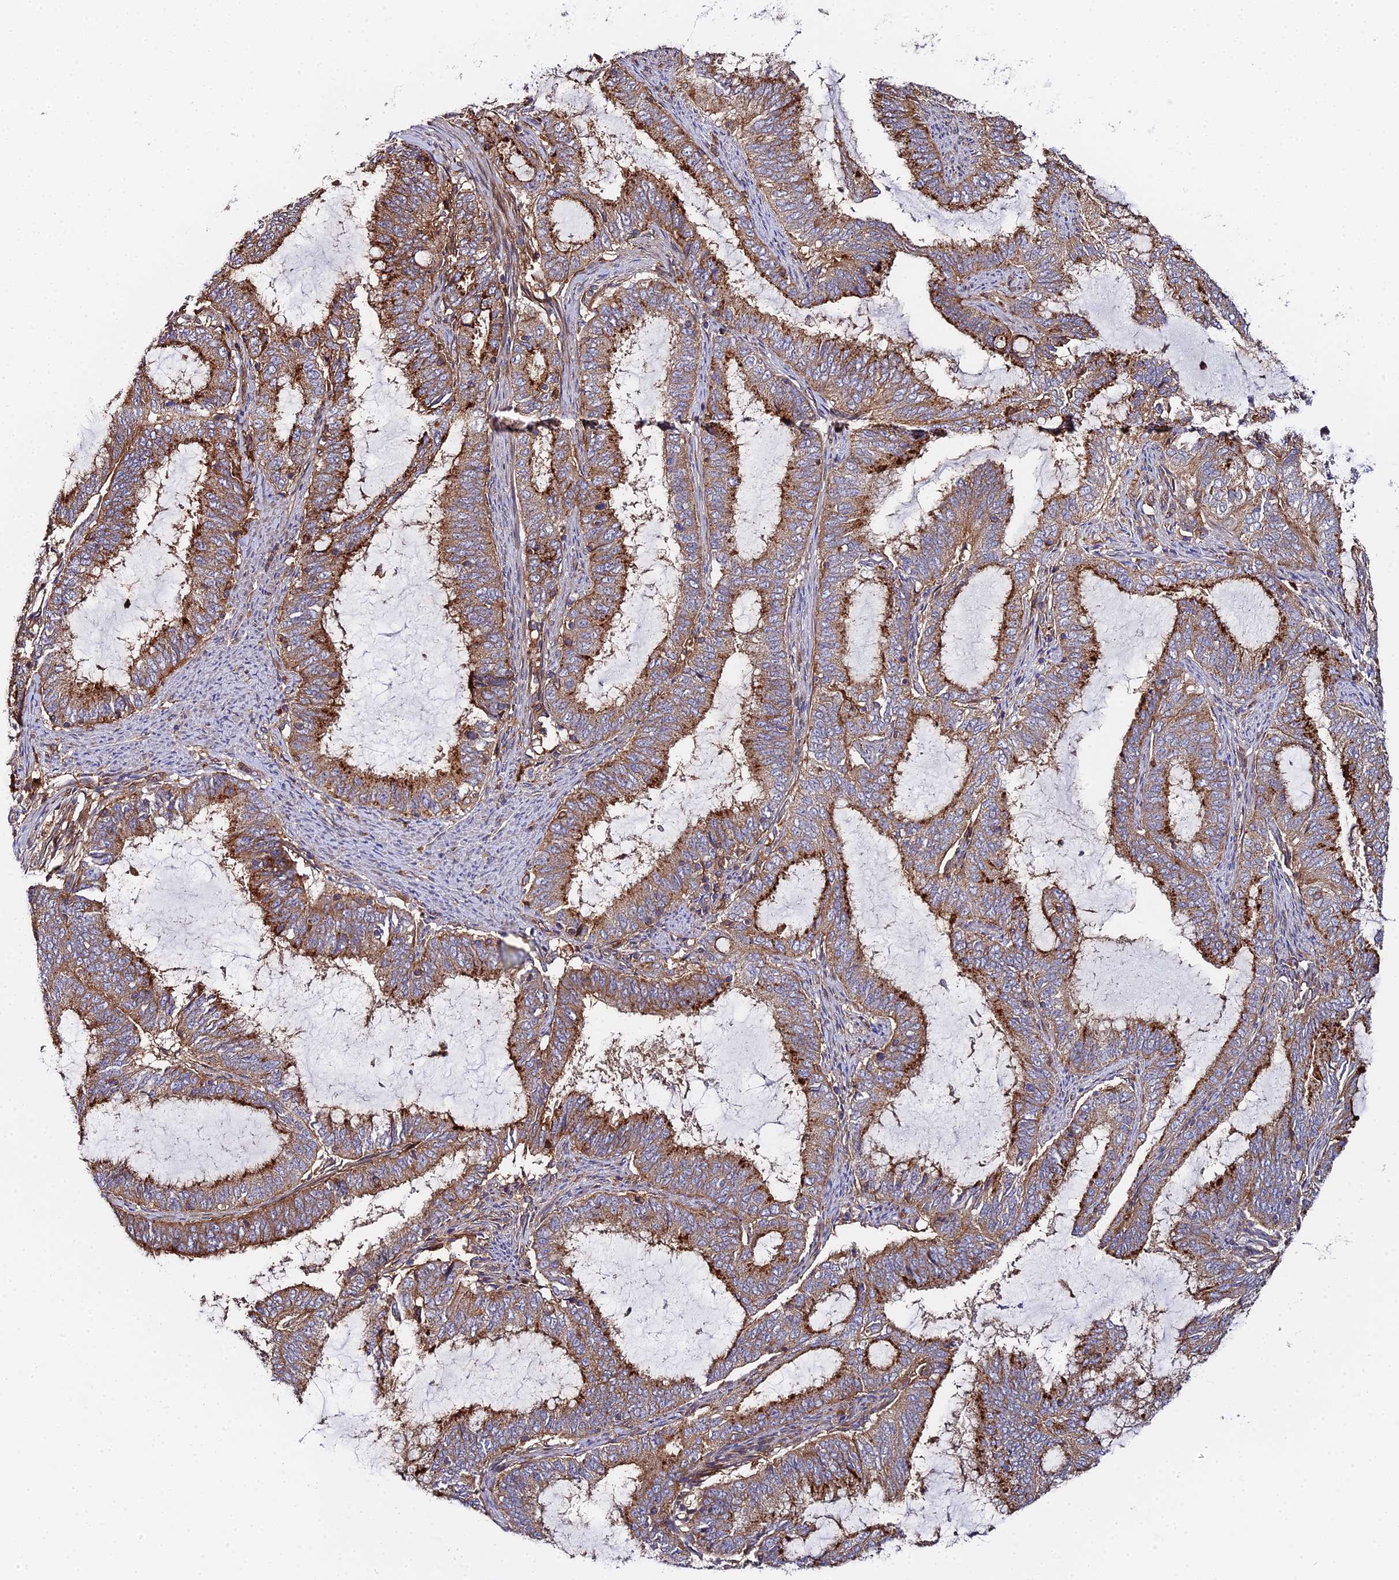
{"staining": {"intensity": "strong", "quantity": ">75%", "location": "cytoplasmic/membranous"}, "tissue": "endometrial cancer", "cell_type": "Tumor cells", "image_type": "cancer", "snomed": [{"axis": "morphology", "description": "Adenocarcinoma, NOS"}, {"axis": "topography", "description": "Endometrium"}], "caption": "The histopathology image reveals immunohistochemical staining of adenocarcinoma (endometrial). There is strong cytoplasmic/membranous positivity is seen in about >75% of tumor cells. (DAB (3,3'-diaminobenzidine) IHC, brown staining for protein, blue staining for nuclei).", "gene": "GNG5B", "patient": {"sex": "female", "age": 51}}